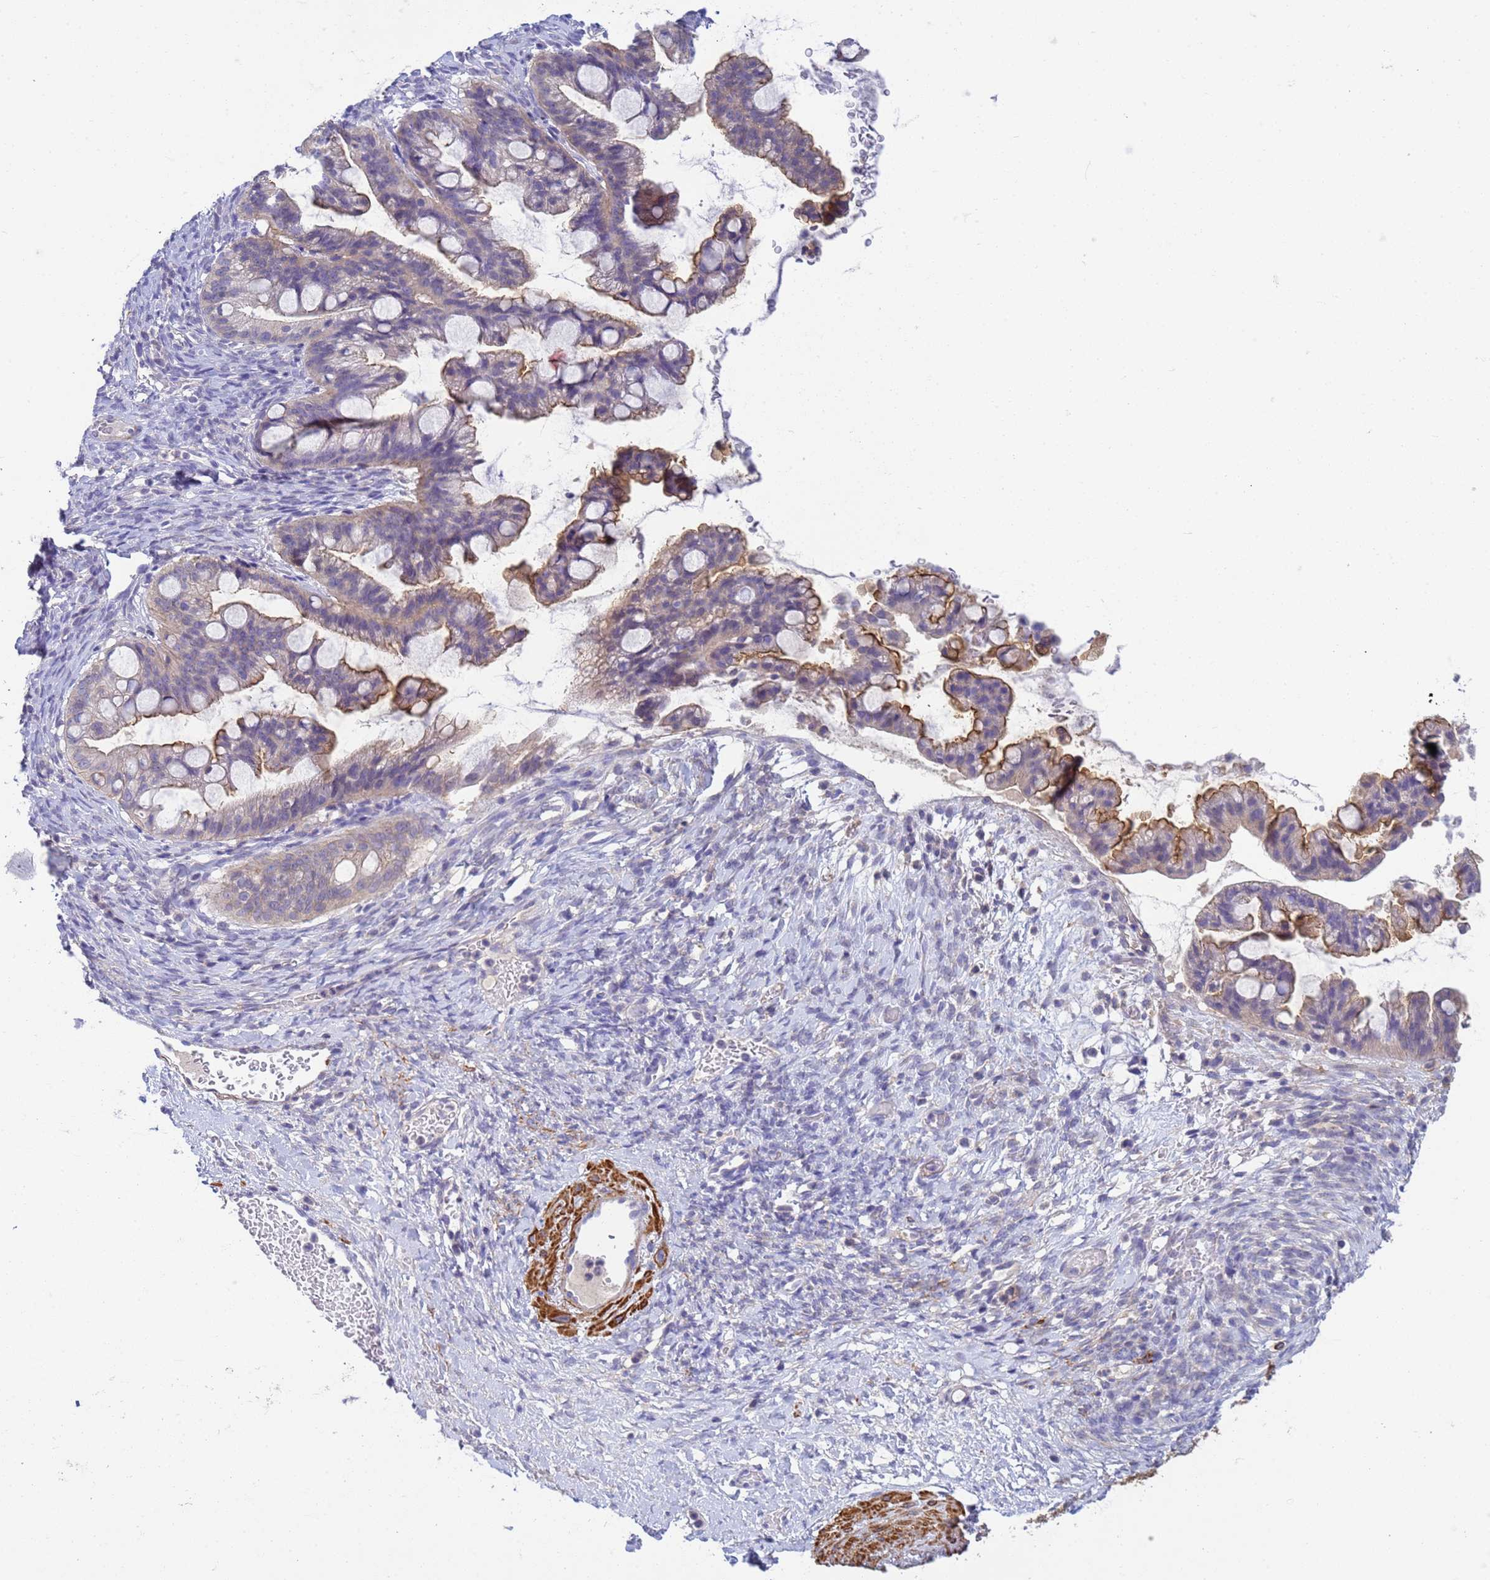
{"staining": {"intensity": "moderate", "quantity": "25%-75%", "location": "cytoplasmic/membranous"}, "tissue": "ovarian cancer", "cell_type": "Tumor cells", "image_type": "cancer", "snomed": [{"axis": "morphology", "description": "Cystadenocarcinoma, mucinous, NOS"}, {"axis": "topography", "description": "Ovary"}], "caption": "Human mucinous cystadenocarcinoma (ovarian) stained for a protein (brown) reveals moderate cytoplasmic/membranous positive expression in about 25%-75% of tumor cells.", "gene": "KLHL13", "patient": {"sex": "female", "age": 73}}